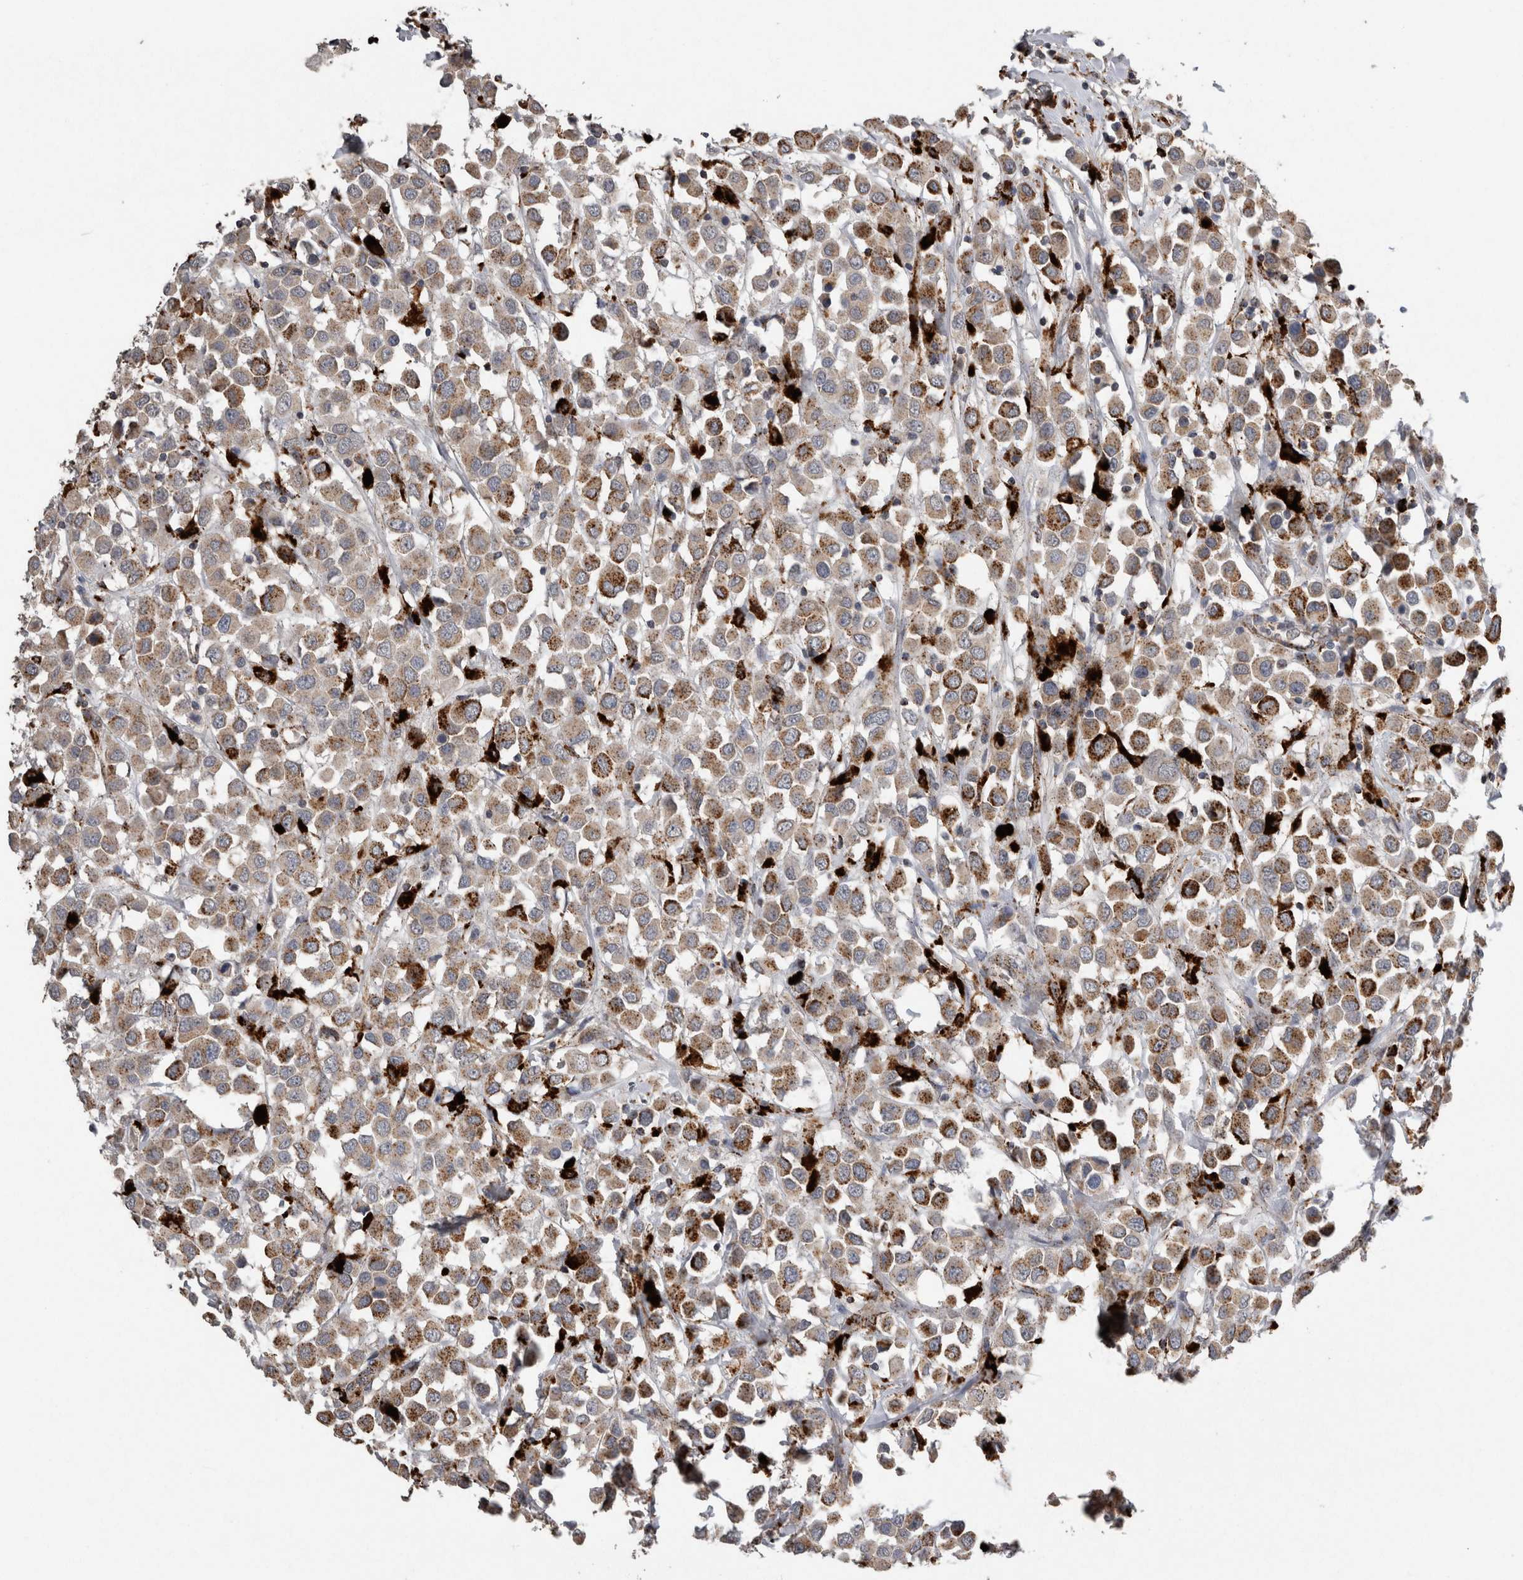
{"staining": {"intensity": "moderate", "quantity": ">75%", "location": "cytoplasmic/membranous"}, "tissue": "breast cancer", "cell_type": "Tumor cells", "image_type": "cancer", "snomed": [{"axis": "morphology", "description": "Duct carcinoma"}, {"axis": "topography", "description": "Breast"}], "caption": "Approximately >75% of tumor cells in human infiltrating ductal carcinoma (breast) demonstrate moderate cytoplasmic/membranous protein expression as visualized by brown immunohistochemical staining.", "gene": "CTSZ", "patient": {"sex": "female", "age": 61}}